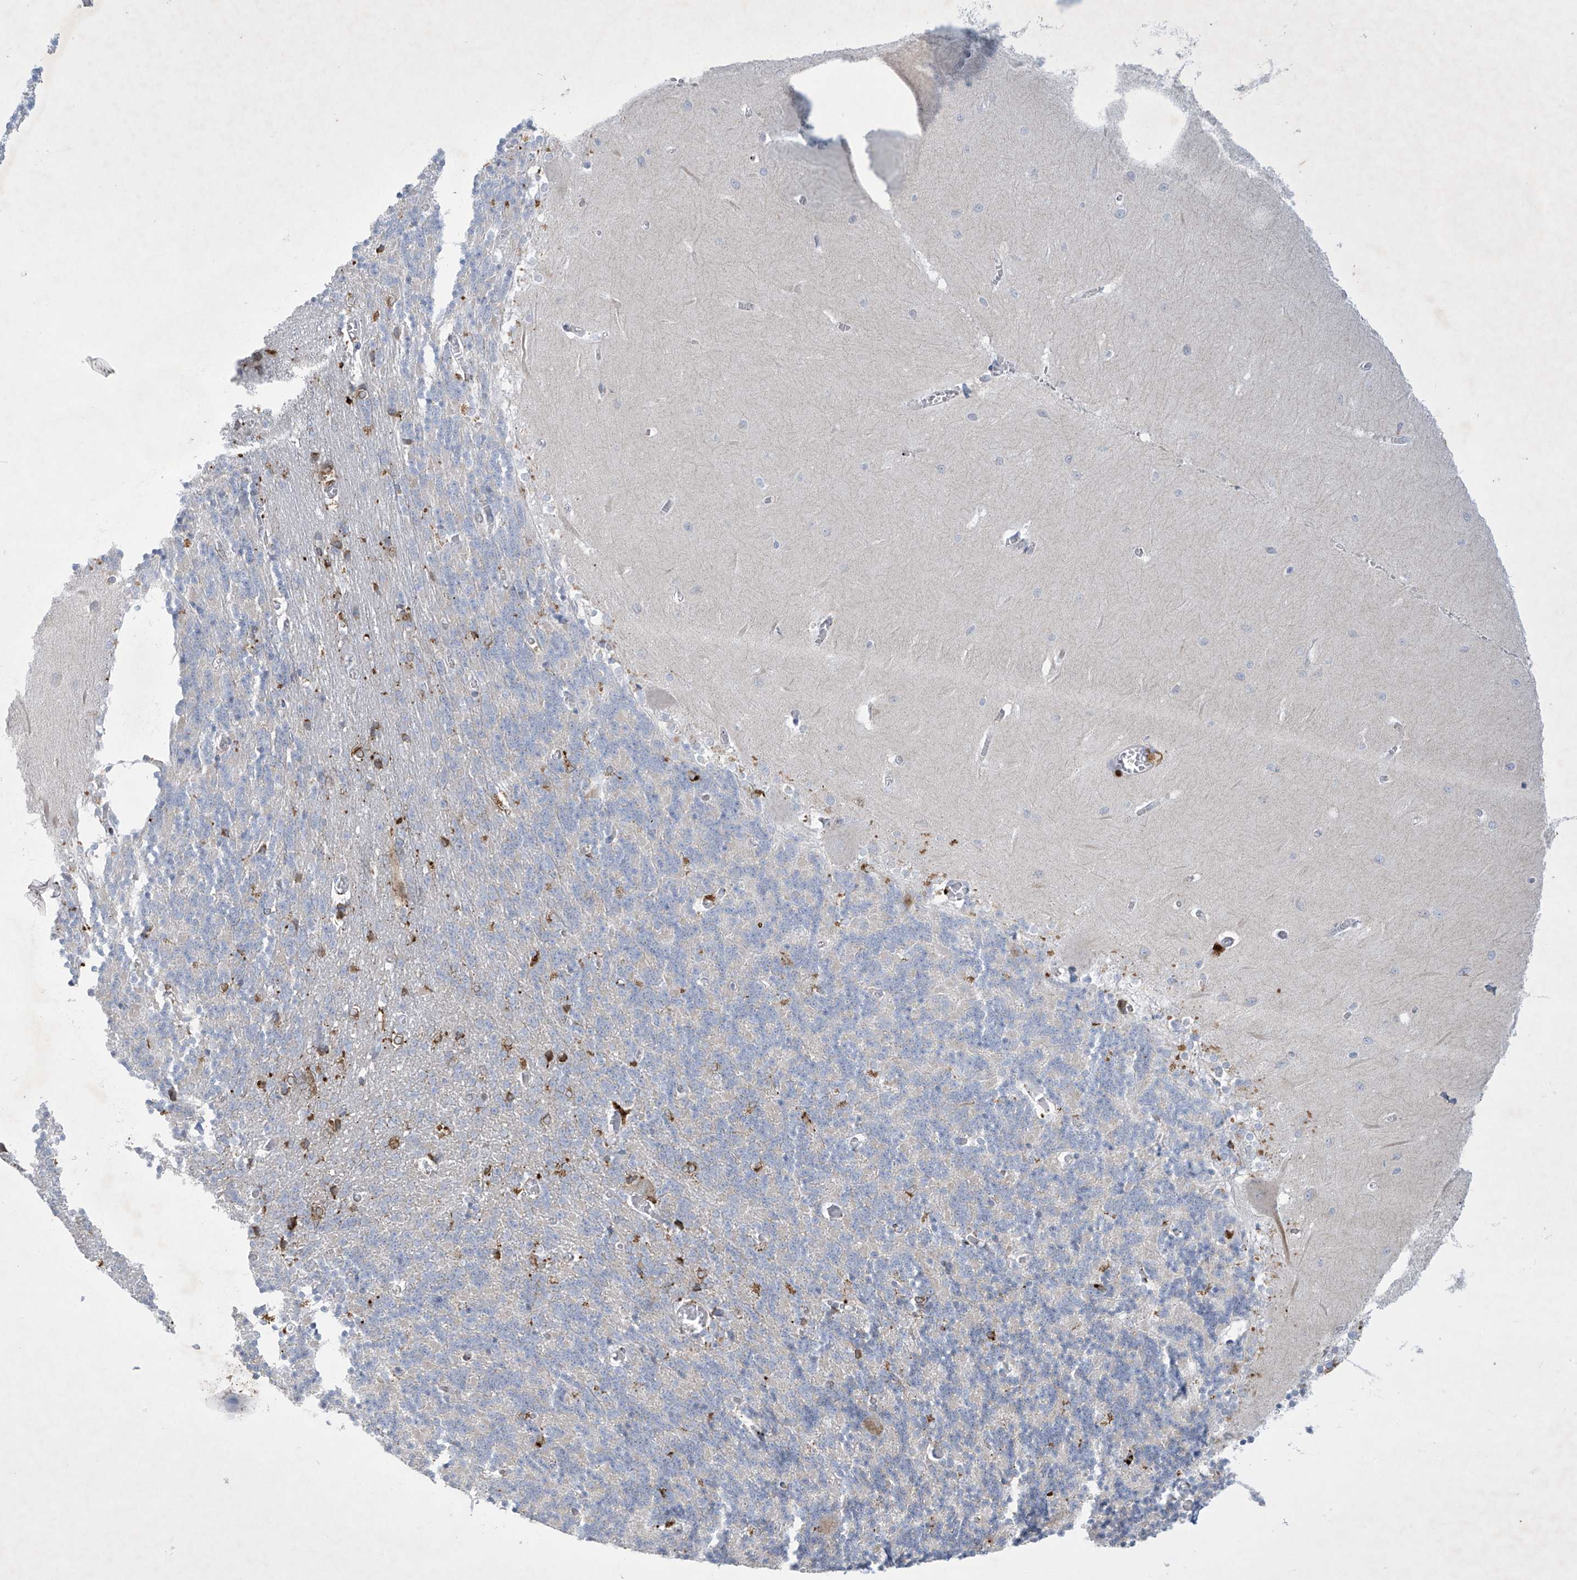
{"staining": {"intensity": "moderate", "quantity": "<25%", "location": "cytoplasmic/membranous"}, "tissue": "cerebellum", "cell_type": "Cells in granular layer", "image_type": "normal", "snomed": [{"axis": "morphology", "description": "Normal tissue, NOS"}, {"axis": "topography", "description": "Cerebellum"}], "caption": "Cells in granular layer exhibit low levels of moderate cytoplasmic/membranous expression in about <25% of cells in benign cerebellum.", "gene": "GPR137C", "patient": {"sex": "male", "age": 57}}